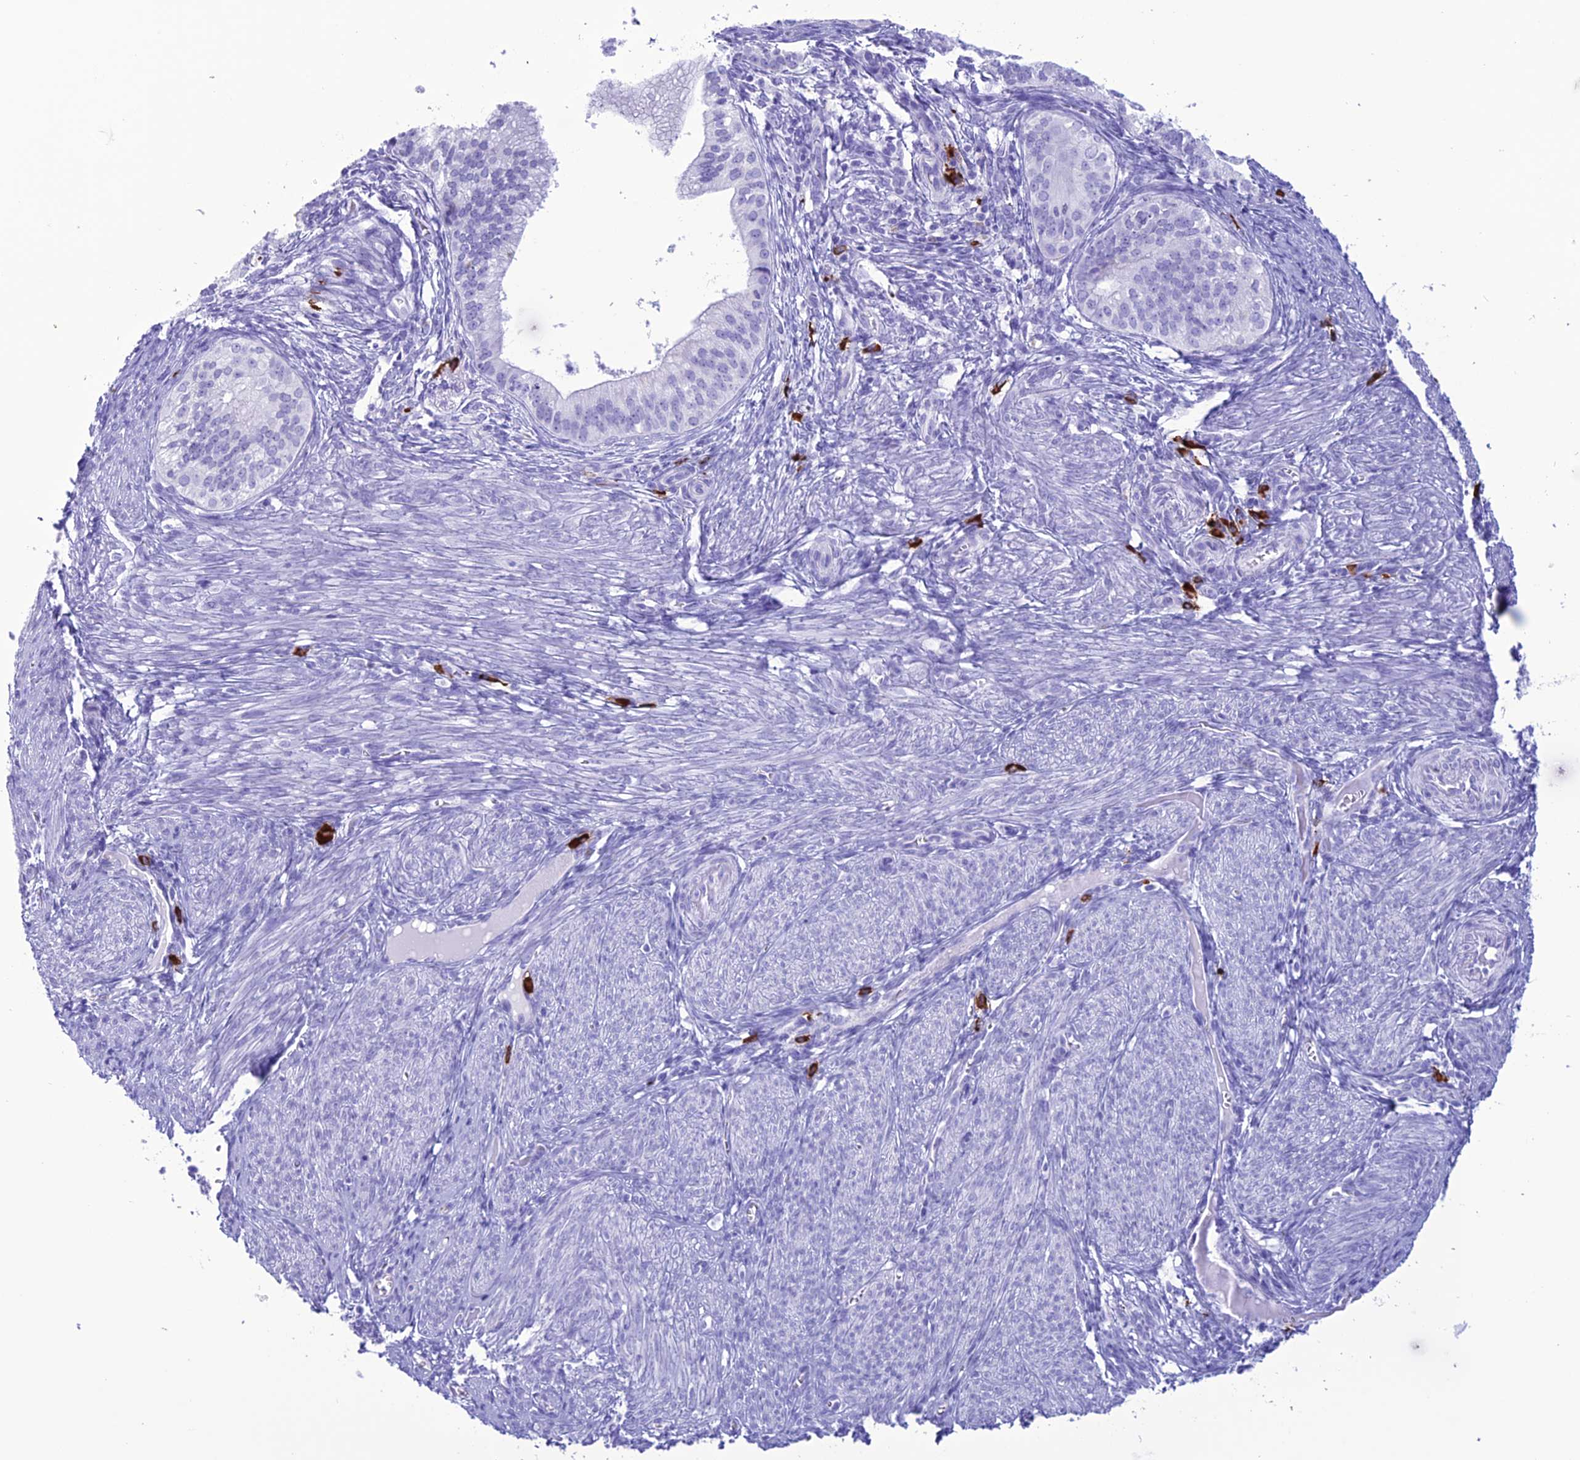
{"staining": {"intensity": "negative", "quantity": "none", "location": "none"}, "tissue": "endometrial cancer", "cell_type": "Tumor cells", "image_type": "cancer", "snomed": [{"axis": "morphology", "description": "Adenocarcinoma, NOS"}, {"axis": "topography", "description": "Endometrium"}], "caption": "Endometrial adenocarcinoma stained for a protein using IHC exhibits no staining tumor cells.", "gene": "MZB1", "patient": {"sex": "female", "age": 50}}